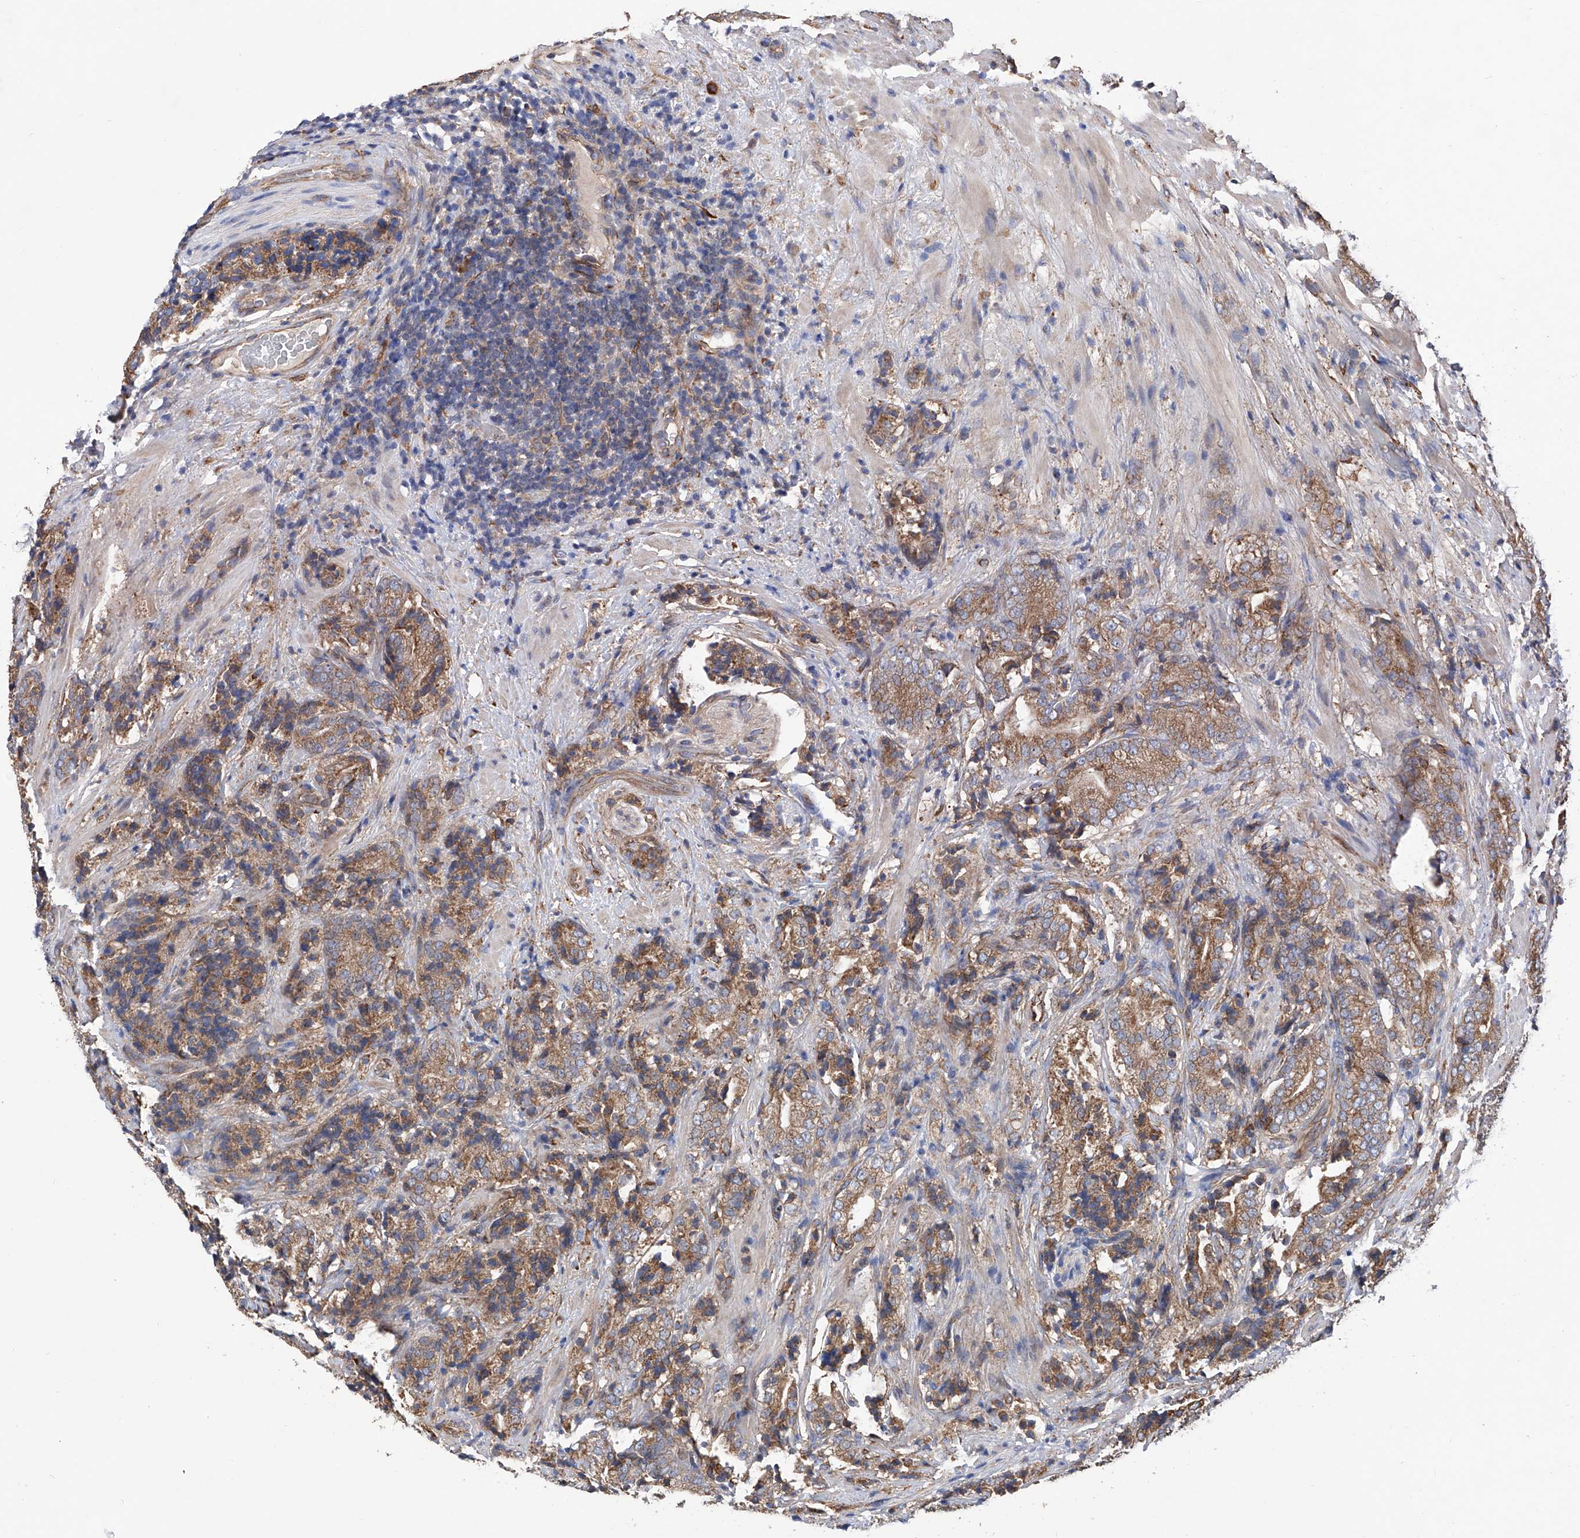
{"staining": {"intensity": "moderate", "quantity": ">75%", "location": "cytoplasmic/membranous"}, "tissue": "prostate cancer", "cell_type": "Tumor cells", "image_type": "cancer", "snomed": [{"axis": "morphology", "description": "Adenocarcinoma, High grade"}, {"axis": "topography", "description": "Prostate"}], "caption": "Prostate adenocarcinoma (high-grade) stained for a protein (brown) reveals moderate cytoplasmic/membranous positive expression in approximately >75% of tumor cells.", "gene": "INPP5B", "patient": {"sex": "male", "age": 57}}